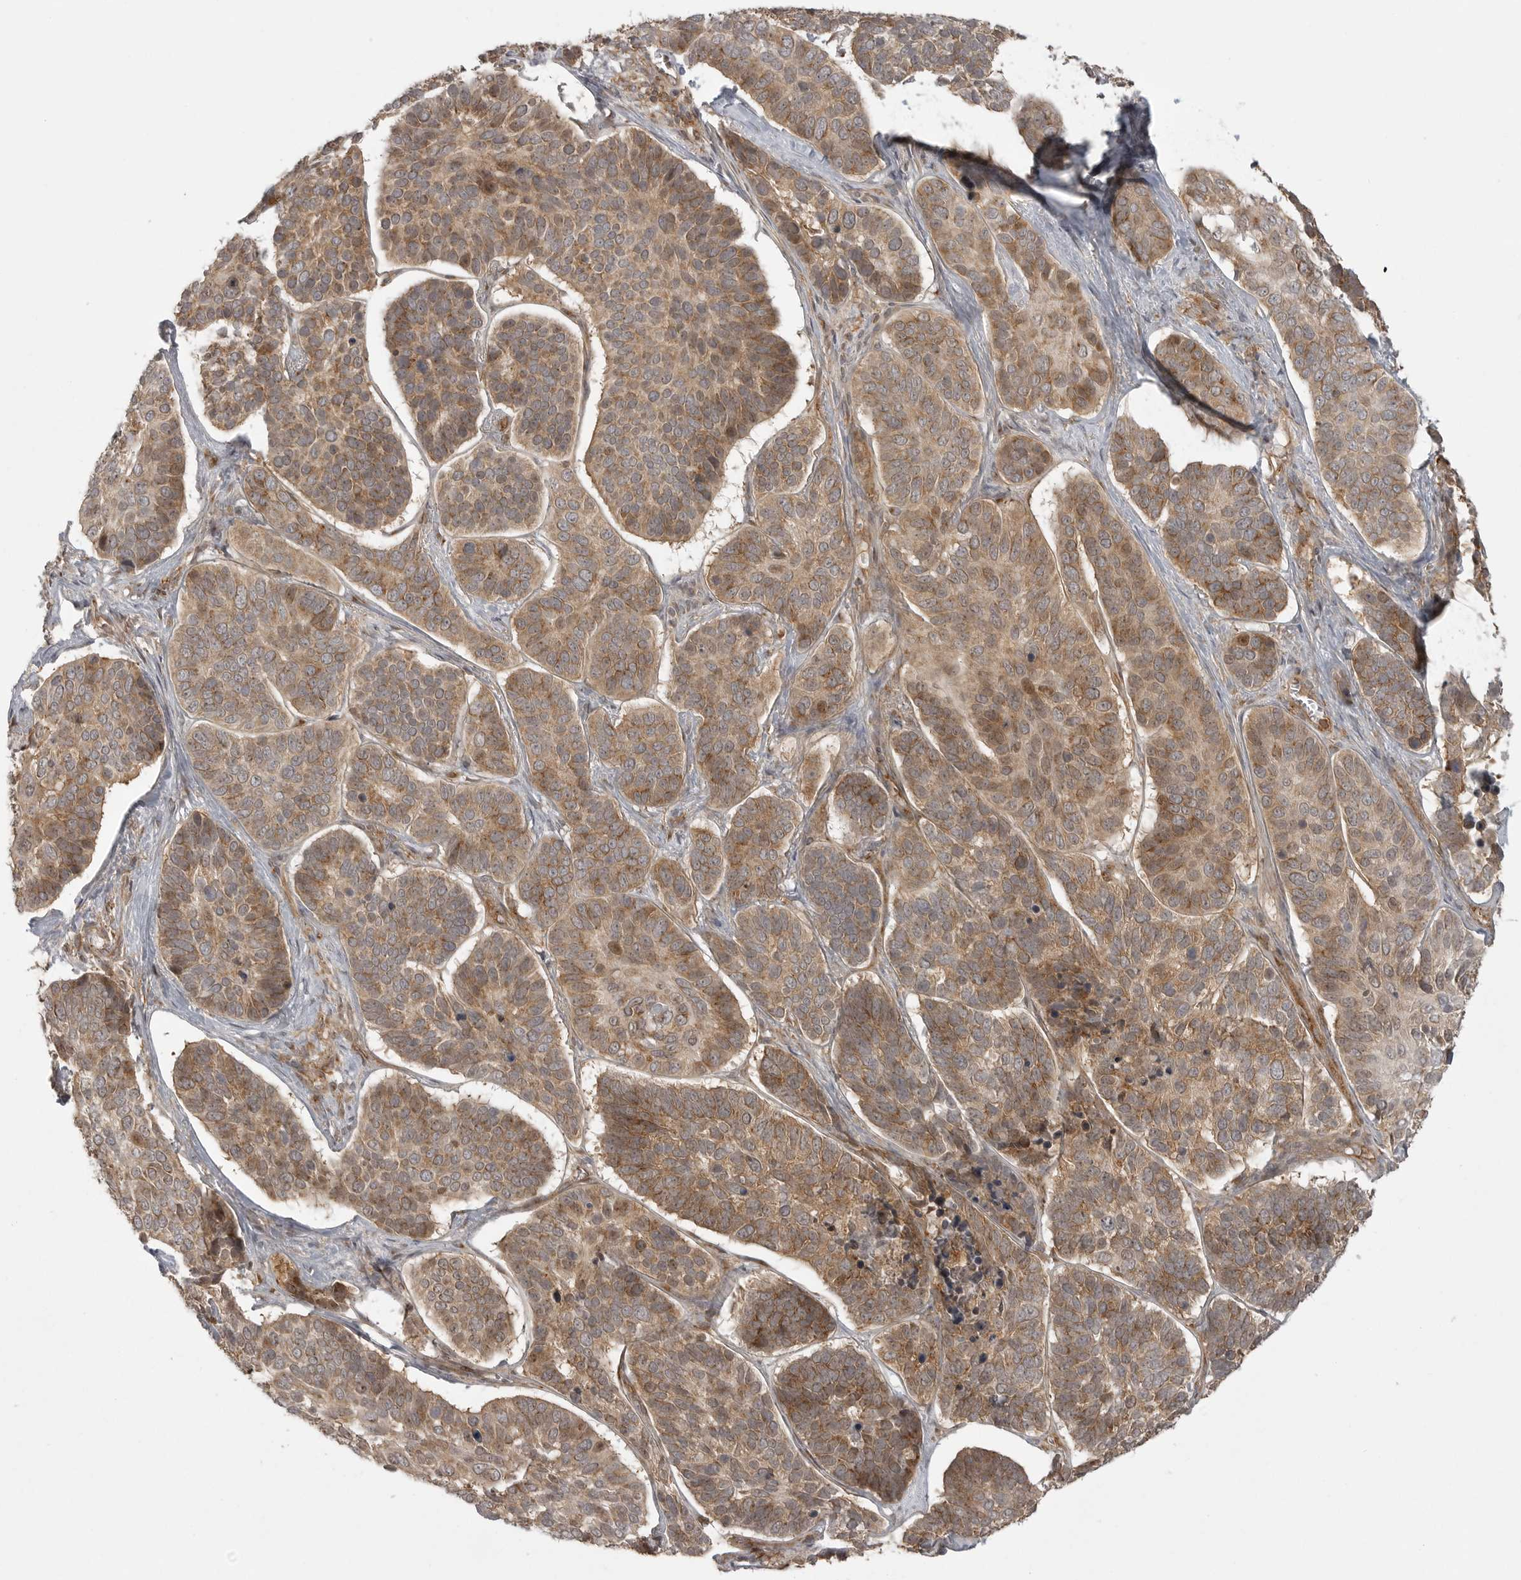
{"staining": {"intensity": "moderate", "quantity": ">75%", "location": "cytoplasmic/membranous"}, "tissue": "skin cancer", "cell_type": "Tumor cells", "image_type": "cancer", "snomed": [{"axis": "morphology", "description": "Basal cell carcinoma"}, {"axis": "topography", "description": "Skin"}], "caption": "Skin cancer (basal cell carcinoma) stained with immunohistochemistry (IHC) displays moderate cytoplasmic/membranous positivity in about >75% of tumor cells. Nuclei are stained in blue.", "gene": "FAT3", "patient": {"sex": "male", "age": 62}}